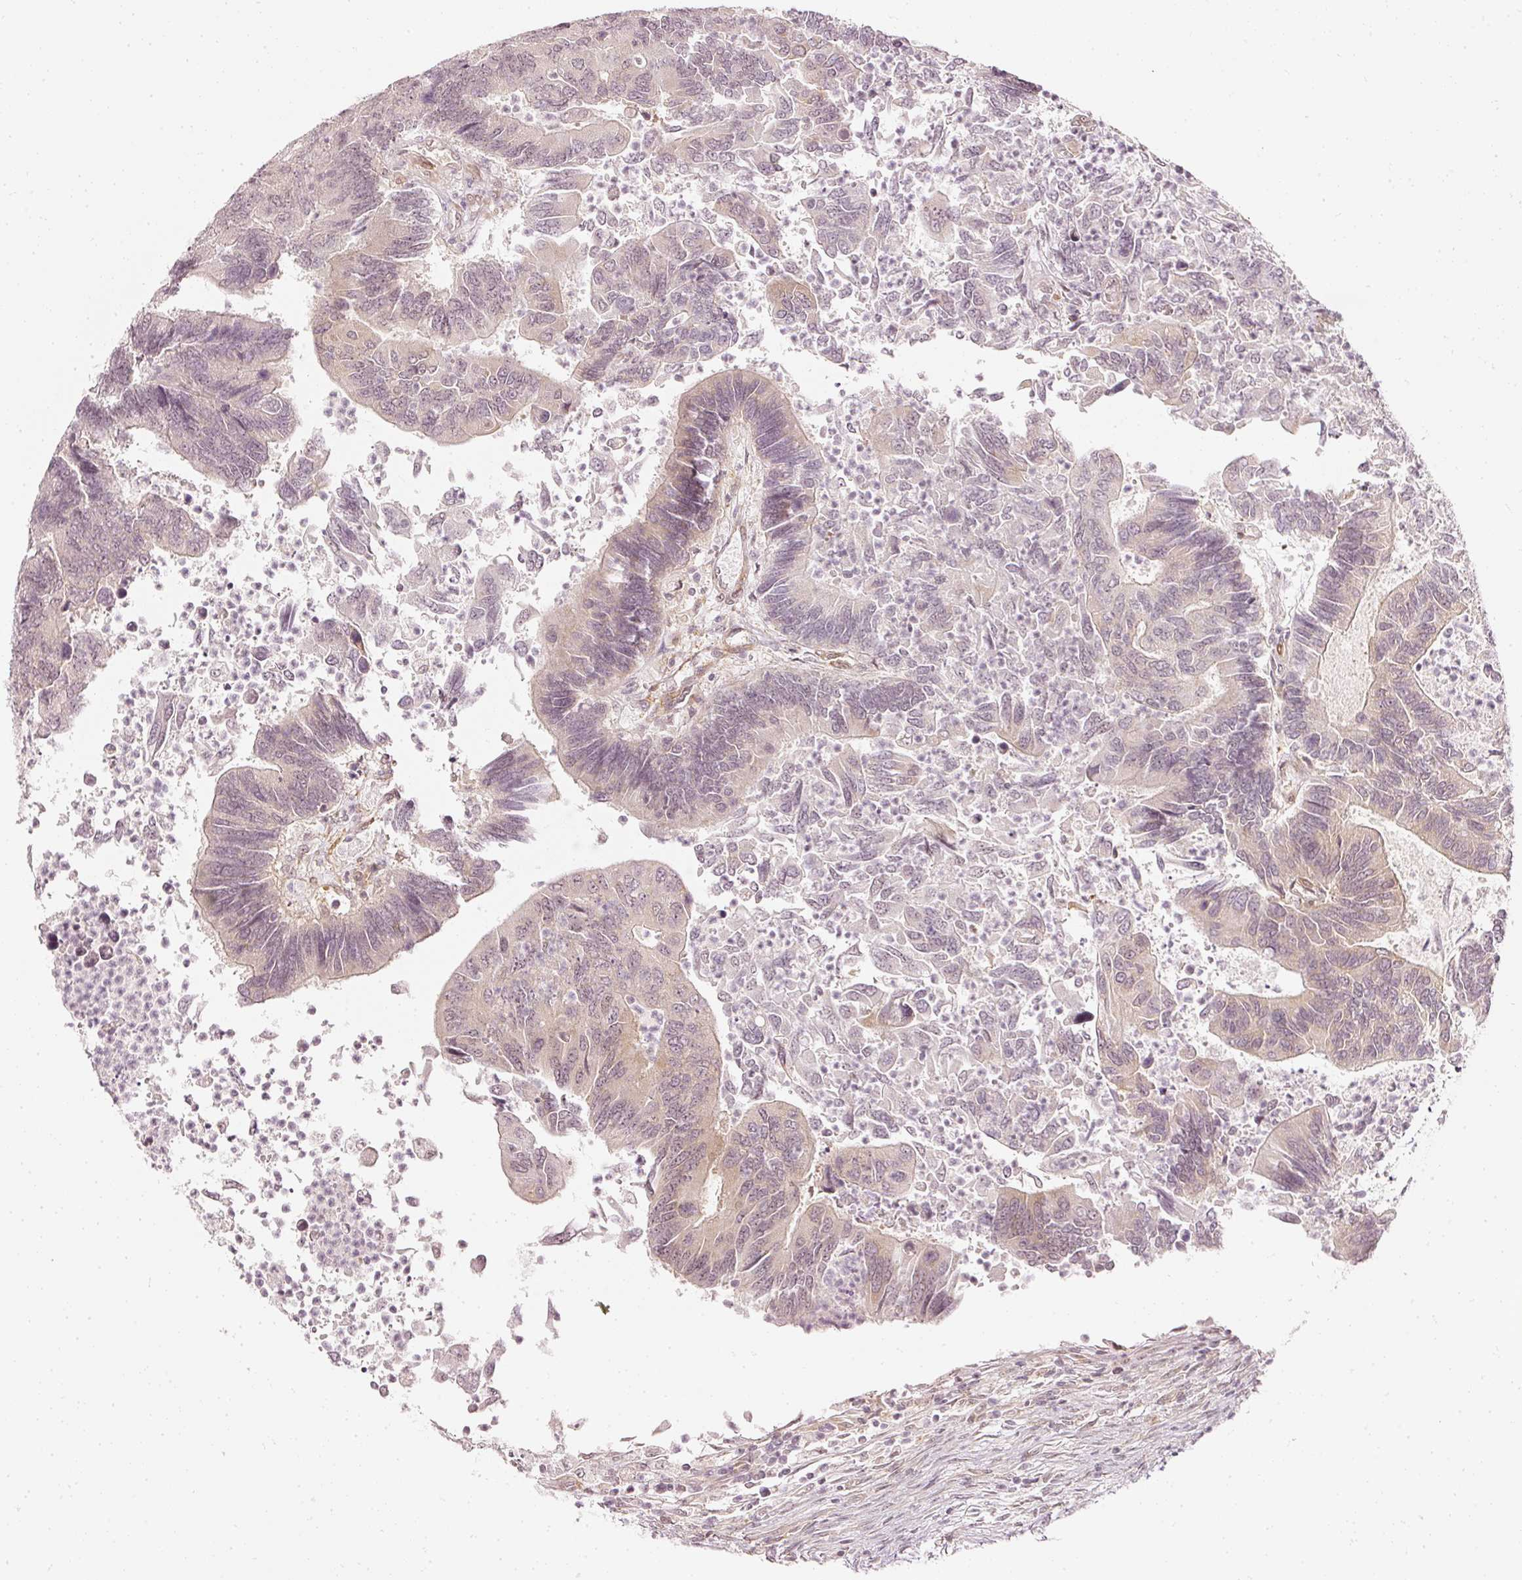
{"staining": {"intensity": "negative", "quantity": "none", "location": "none"}, "tissue": "colorectal cancer", "cell_type": "Tumor cells", "image_type": "cancer", "snomed": [{"axis": "morphology", "description": "Adenocarcinoma, NOS"}, {"axis": "topography", "description": "Colon"}], "caption": "Immunohistochemistry photomicrograph of human colorectal cancer stained for a protein (brown), which shows no expression in tumor cells.", "gene": "DRD2", "patient": {"sex": "female", "age": 67}}